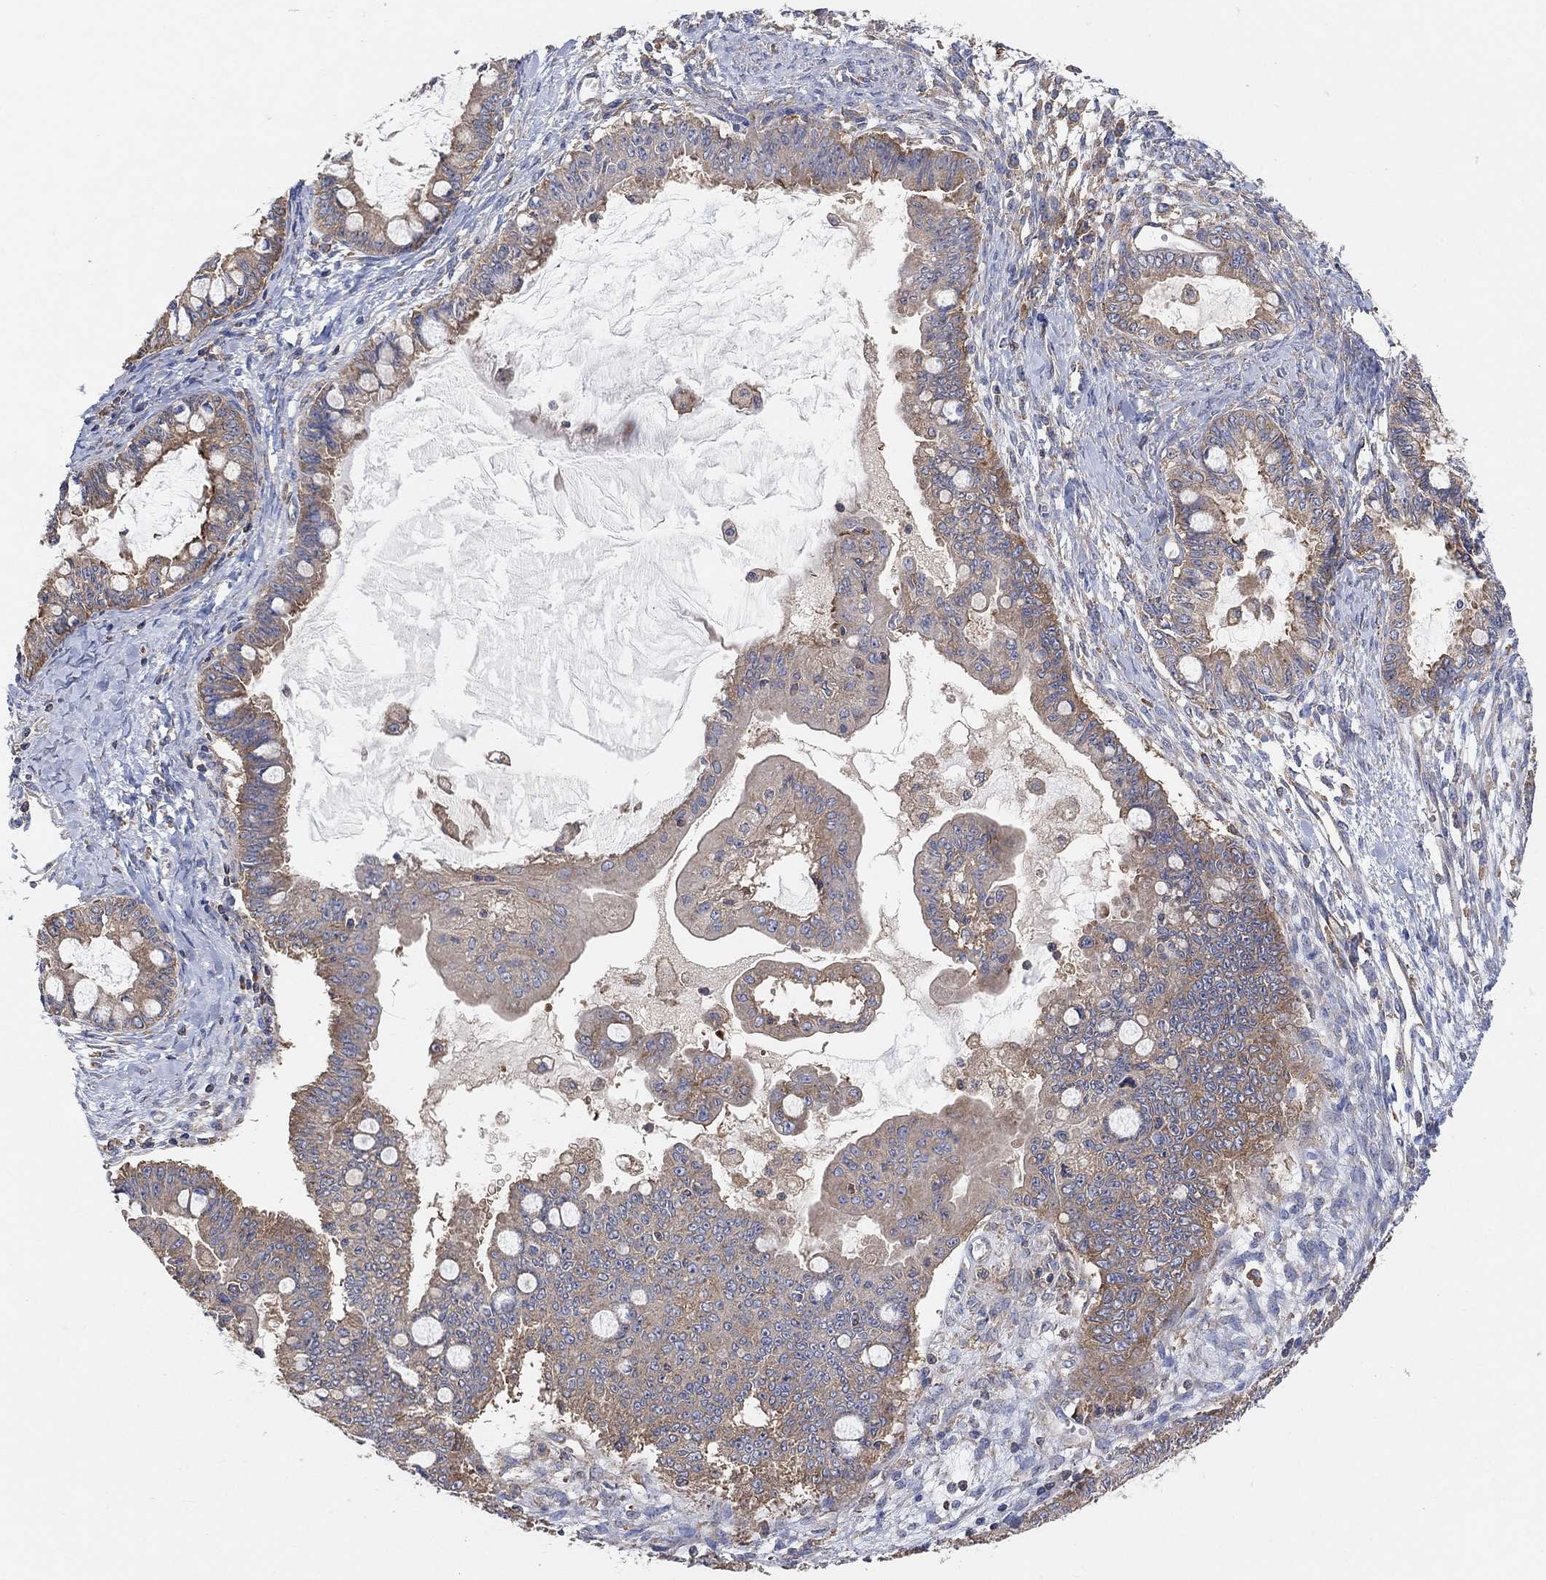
{"staining": {"intensity": "moderate", "quantity": "25%-75%", "location": "cytoplasmic/membranous"}, "tissue": "ovarian cancer", "cell_type": "Tumor cells", "image_type": "cancer", "snomed": [{"axis": "morphology", "description": "Cystadenocarcinoma, mucinous, NOS"}, {"axis": "topography", "description": "Ovary"}], "caption": "Ovarian mucinous cystadenocarcinoma stained for a protein demonstrates moderate cytoplasmic/membranous positivity in tumor cells.", "gene": "BLOC1S3", "patient": {"sex": "female", "age": 63}}